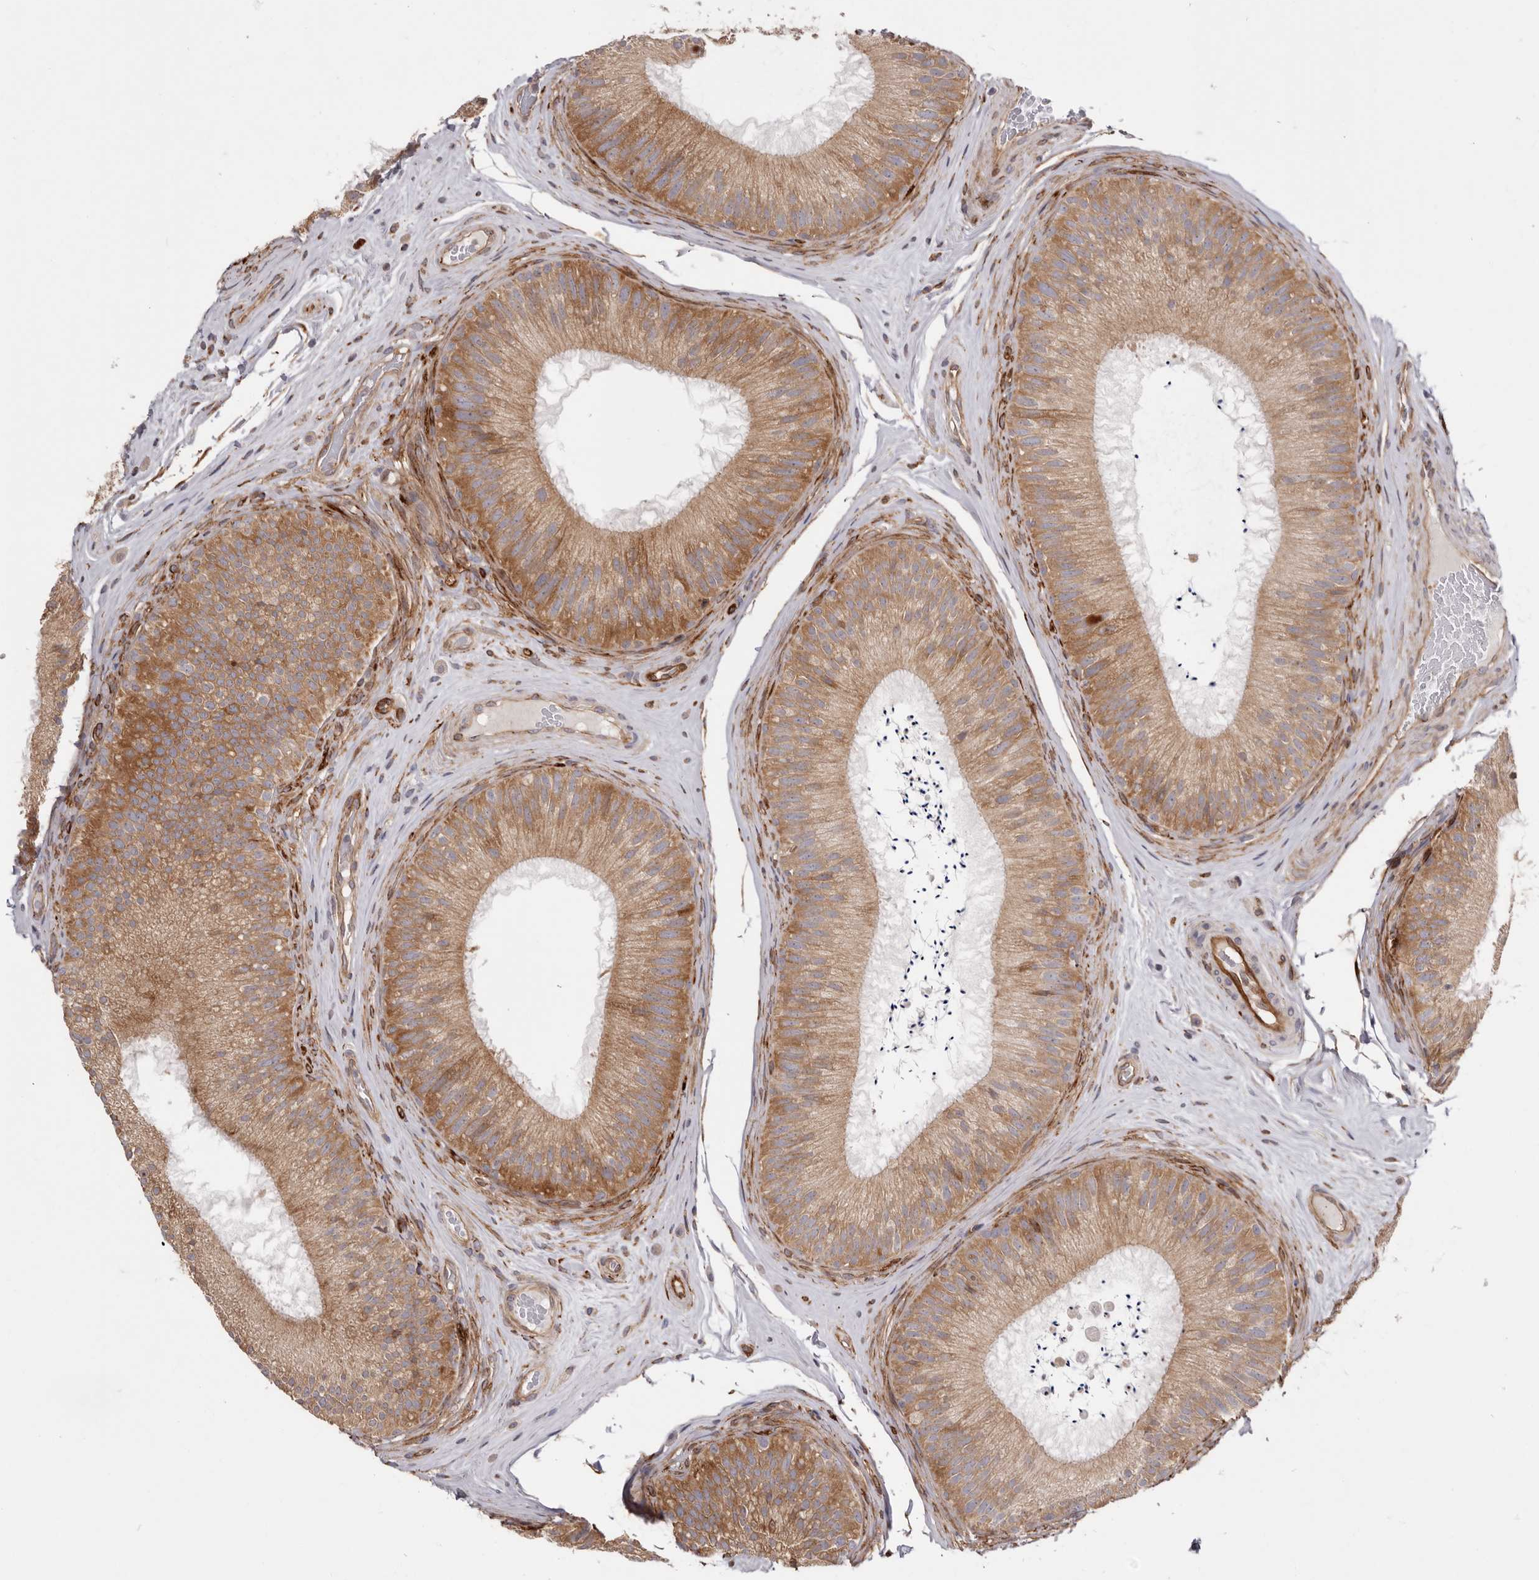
{"staining": {"intensity": "moderate", "quantity": ">75%", "location": "cytoplasmic/membranous"}, "tissue": "epididymis", "cell_type": "Glandular cells", "image_type": "normal", "snomed": [{"axis": "morphology", "description": "Normal tissue, NOS"}, {"axis": "topography", "description": "Epididymis"}], "caption": "Immunohistochemical staining of unremarkable human epididymis exhibits moderate cytoplasmic/membranous protein staining in about >75% of glandular cells. (DAB (3,3'-diaminobenzidine) = brown stain, brightfield microscopy at high magnification).", "gene": "WDTC1", "patient": {"sex": "male", "age": 45}}